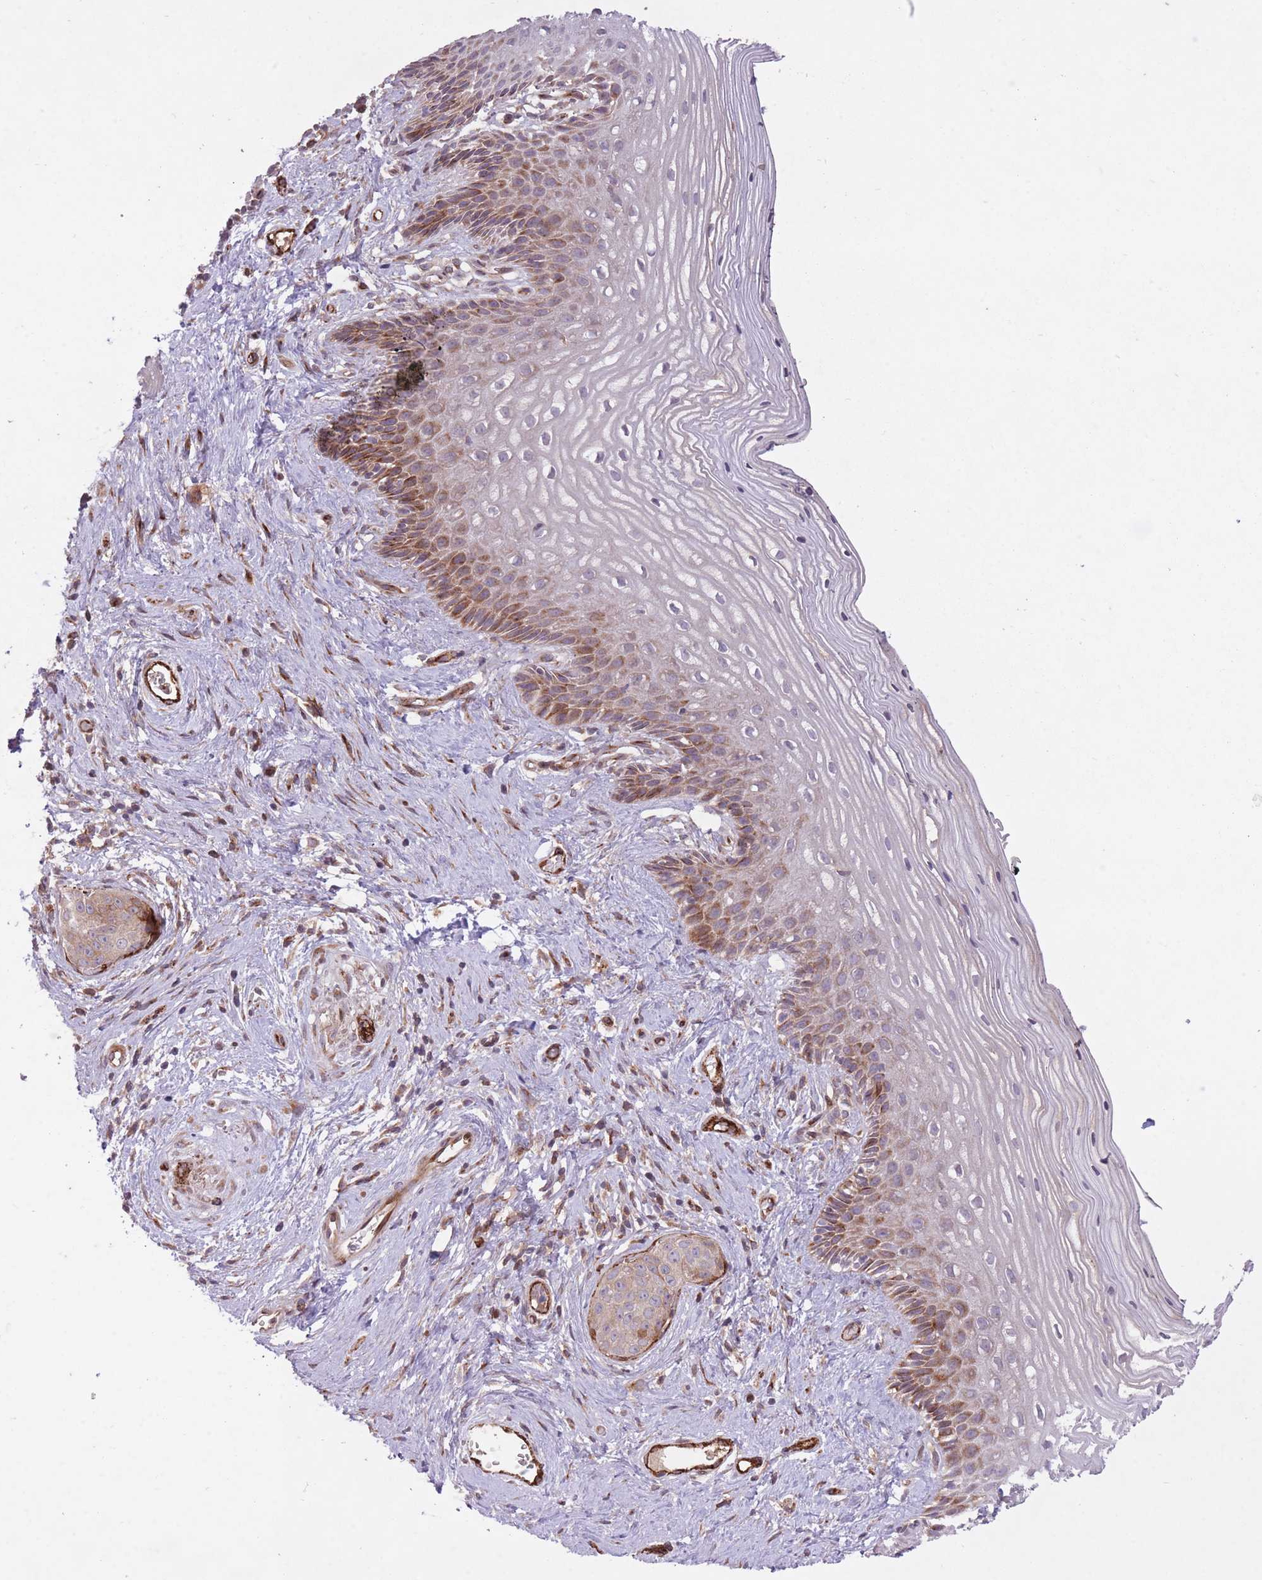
{"staining": {"intensity": "moderate", "quantity": "25%-75%", "location": "cytoplasmic/membranous"}, "tissue": "vagina", "cell_type": "Squamous epithelial cells", "image_type": "normal", "snomed": [{"axis": "morphology", "description": "Normal tissue, NOS"}, {"axis": "topography", "description": "Vagina"}], "caption": "Immunohistochemistry (IHC) of benign human vagina shows medium levels of moderate cytoplasmic/membranous expression in about 25%-75% of squamous epithelial cells.", "gene": "CISH", "patient": {"sex": "female", "age": 47}}